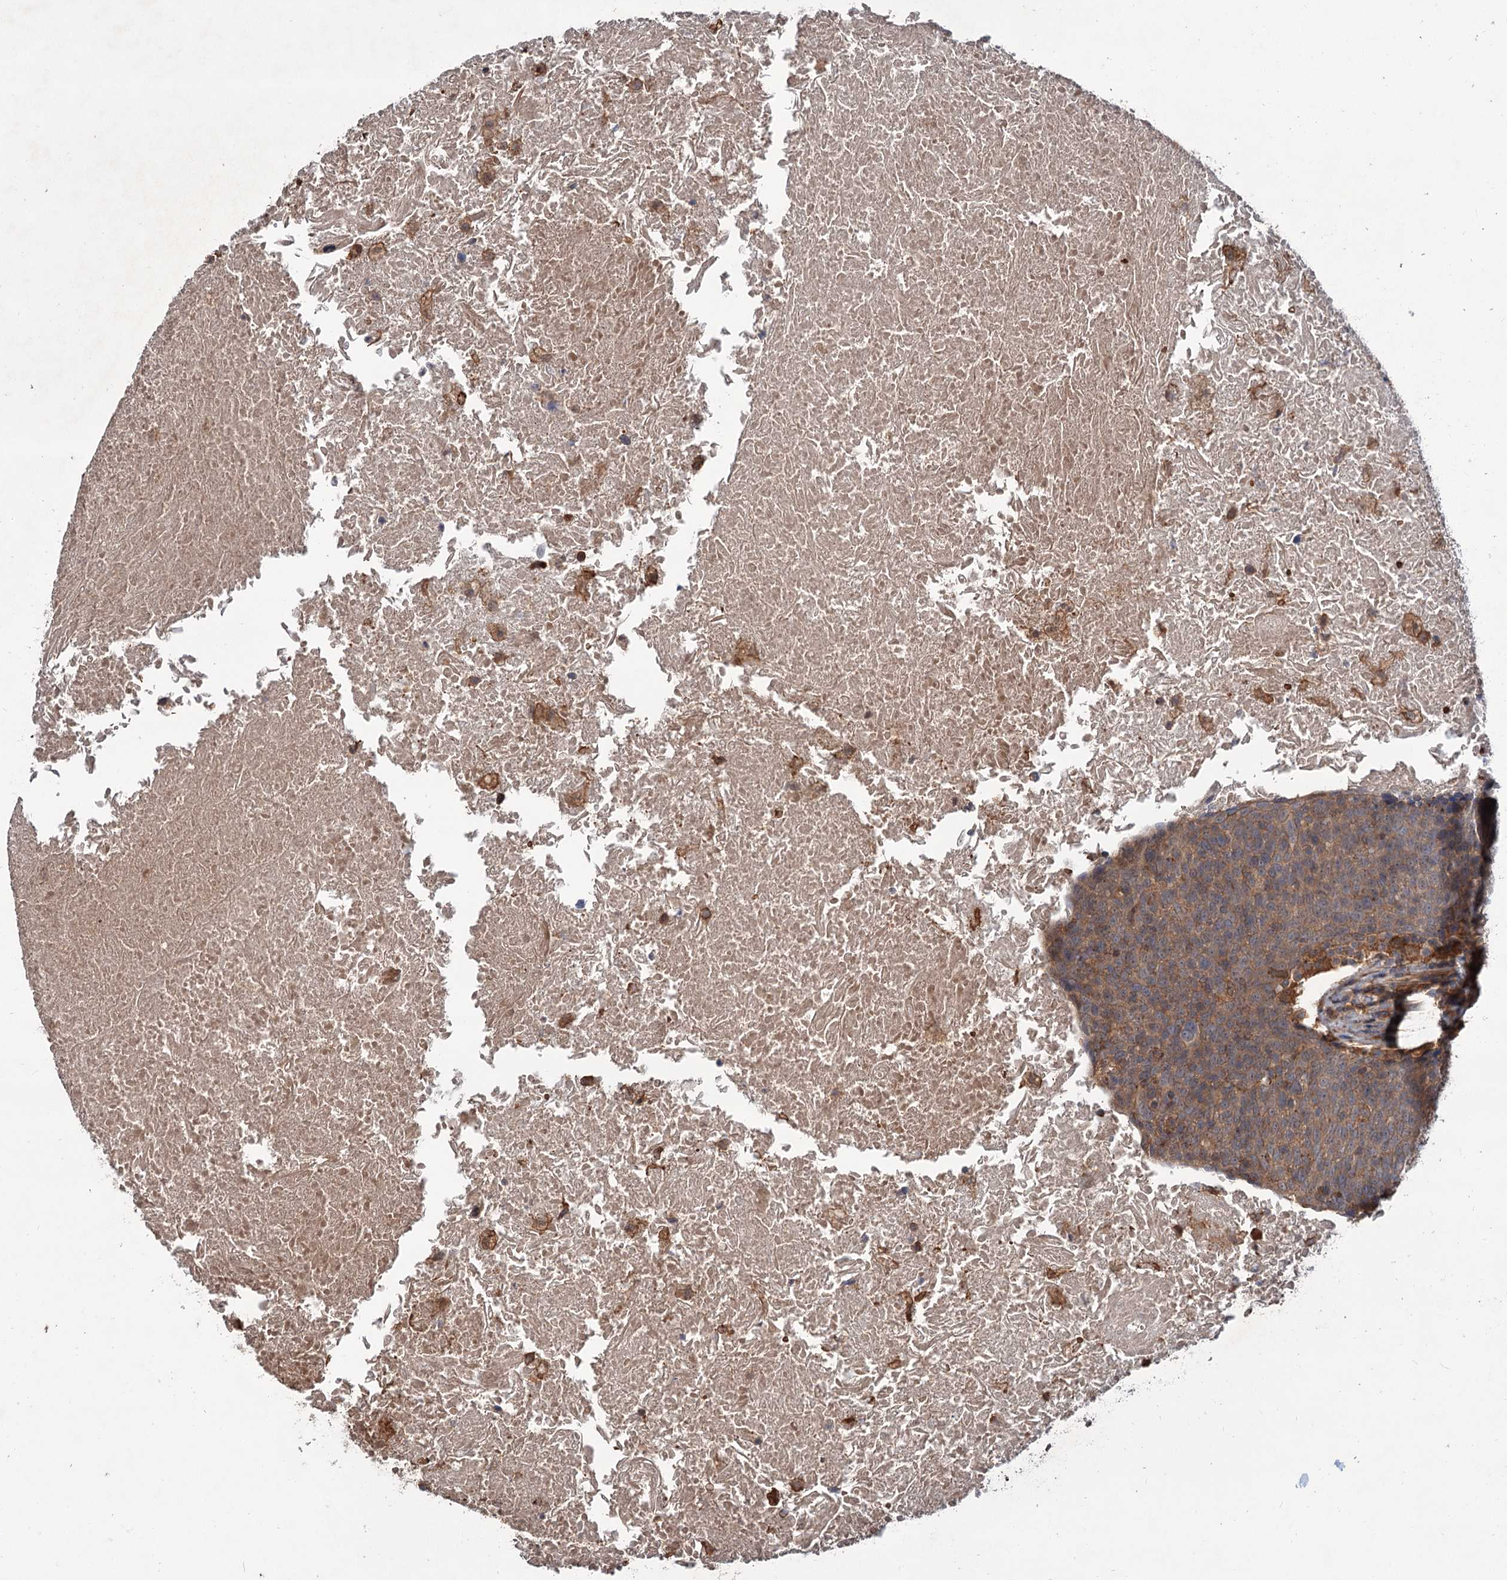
{"staining": {"intensity": "moderate", "quantity": ">75%", "location": "cytoplasmic/membranous"}, "tissue": "head and neck cancer", "cell_type": "Tumor cells", "image_type": "cancer", "snomed": [{"axis": "morphology", "description": "Squamous cell carcinoma, NOS"}, {"axis": "morphology", "description": "Squamous cell carcinoma, metastatic, NOS"}, {"axis": "topography", "description": "Lymph node"}, {"axis": "topography", "description": "Head-Neck"}], "caption": "Brown immunohistochemical staining in human head and neck cancer demonstrates moderate cytoplasmic/membranous staining in about >75% of tumor cells.", "gene": "GRIP1", "patient": {"sex": "male", "age": 62}}